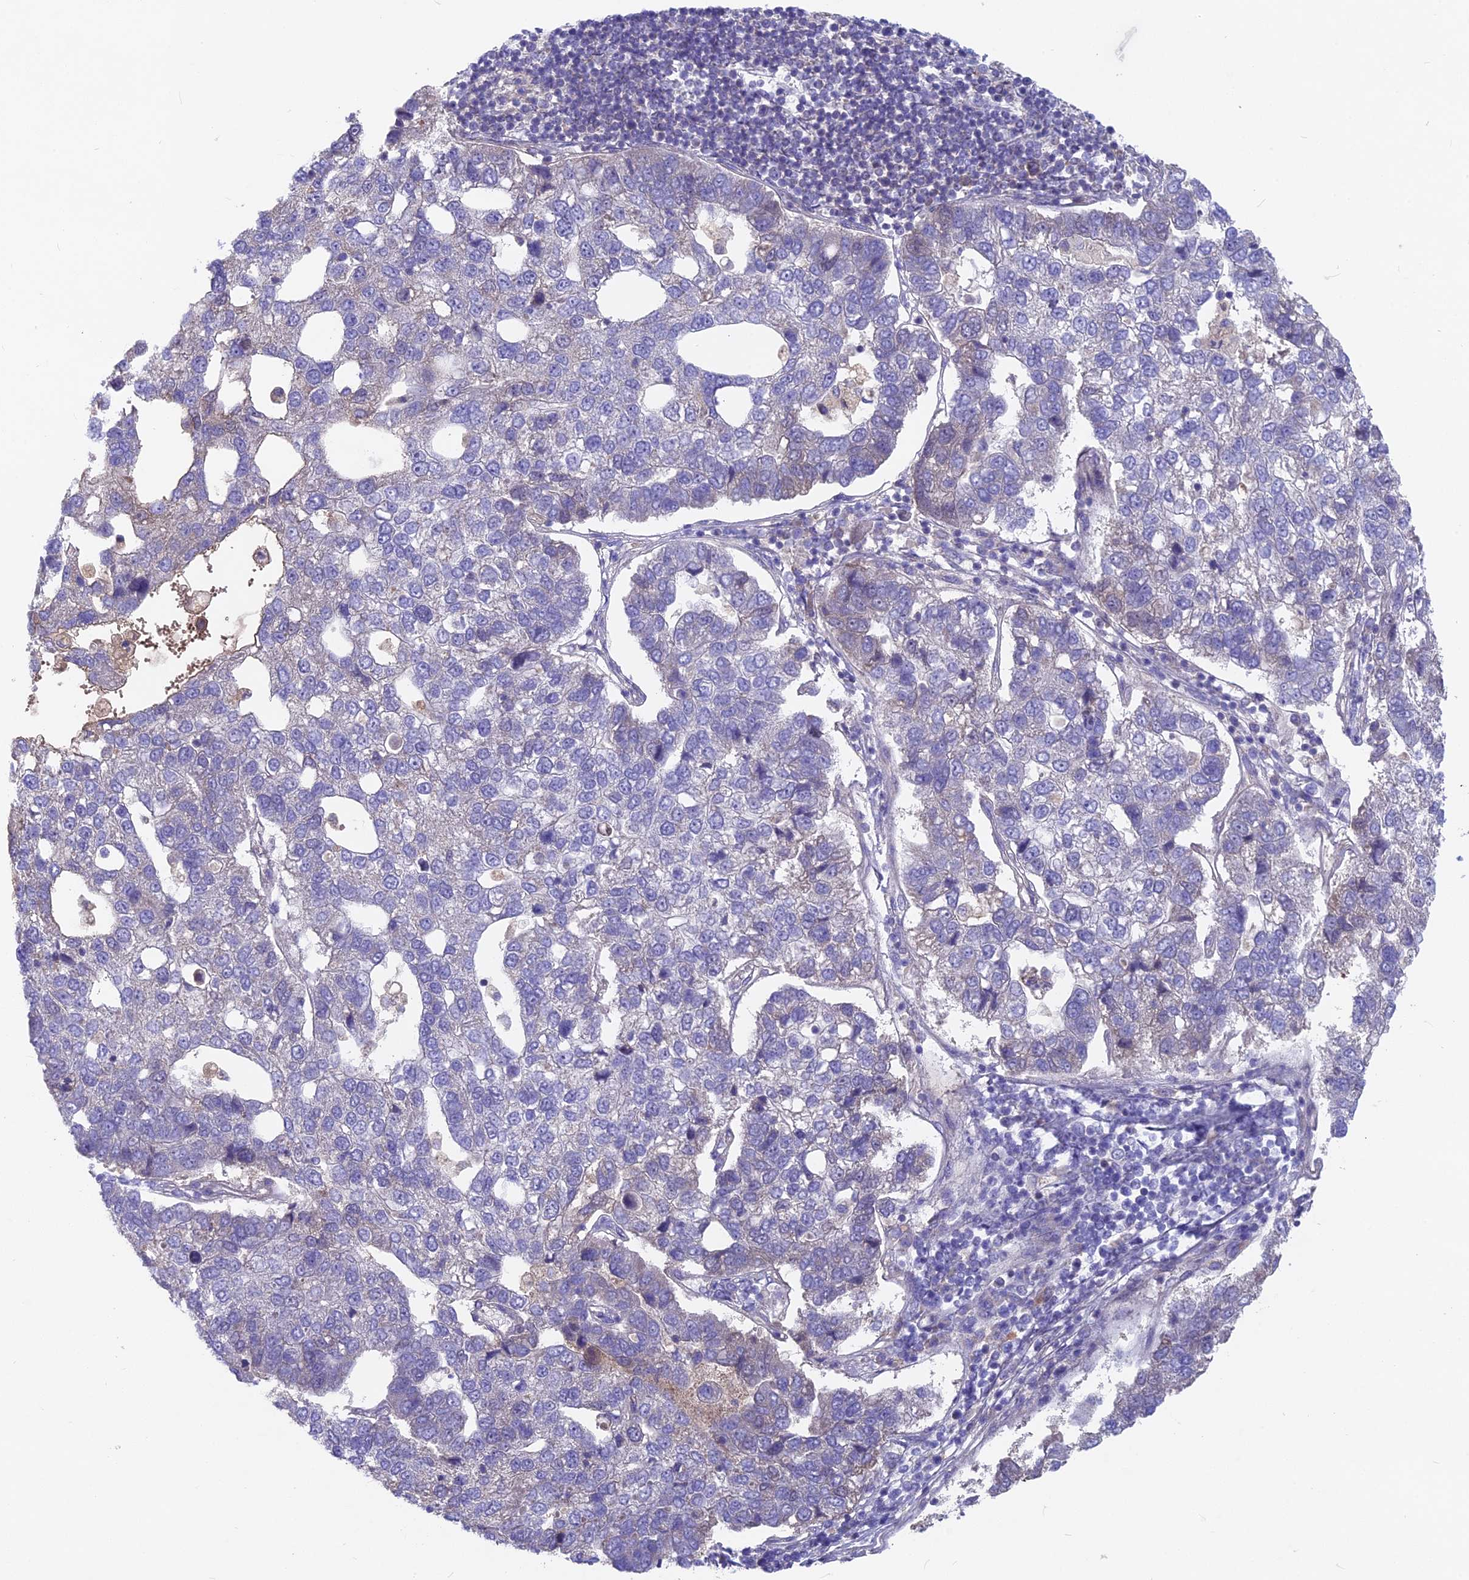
{"staining": {"intensity": "negative", "quantity": "none", "location": "none"}, "tissue": "pancreatic cancer", "cell_type": "Tumor cells", "image_type": "cancer", "snomed": [{"axis": "morphology", "description": "Adenocarcinoma, NOS"}, {"axis": "topography", "description": "Pancreas"}], "caption": "An immunohistochemistry (IHC) micrograph of pancreatic adenocarcinoma is shown. There is no staining in tumor cells of pancreatic adenocarcinoma. The staining was performed using DAB (3,3'-diaminobenzidine) to visualize the protein expression in brown, while the nuclei were stained in blue with hematoxylin (Magnification: 20x).", "gene": "PZP", "patient": {"sex": "female", "age": 61}}